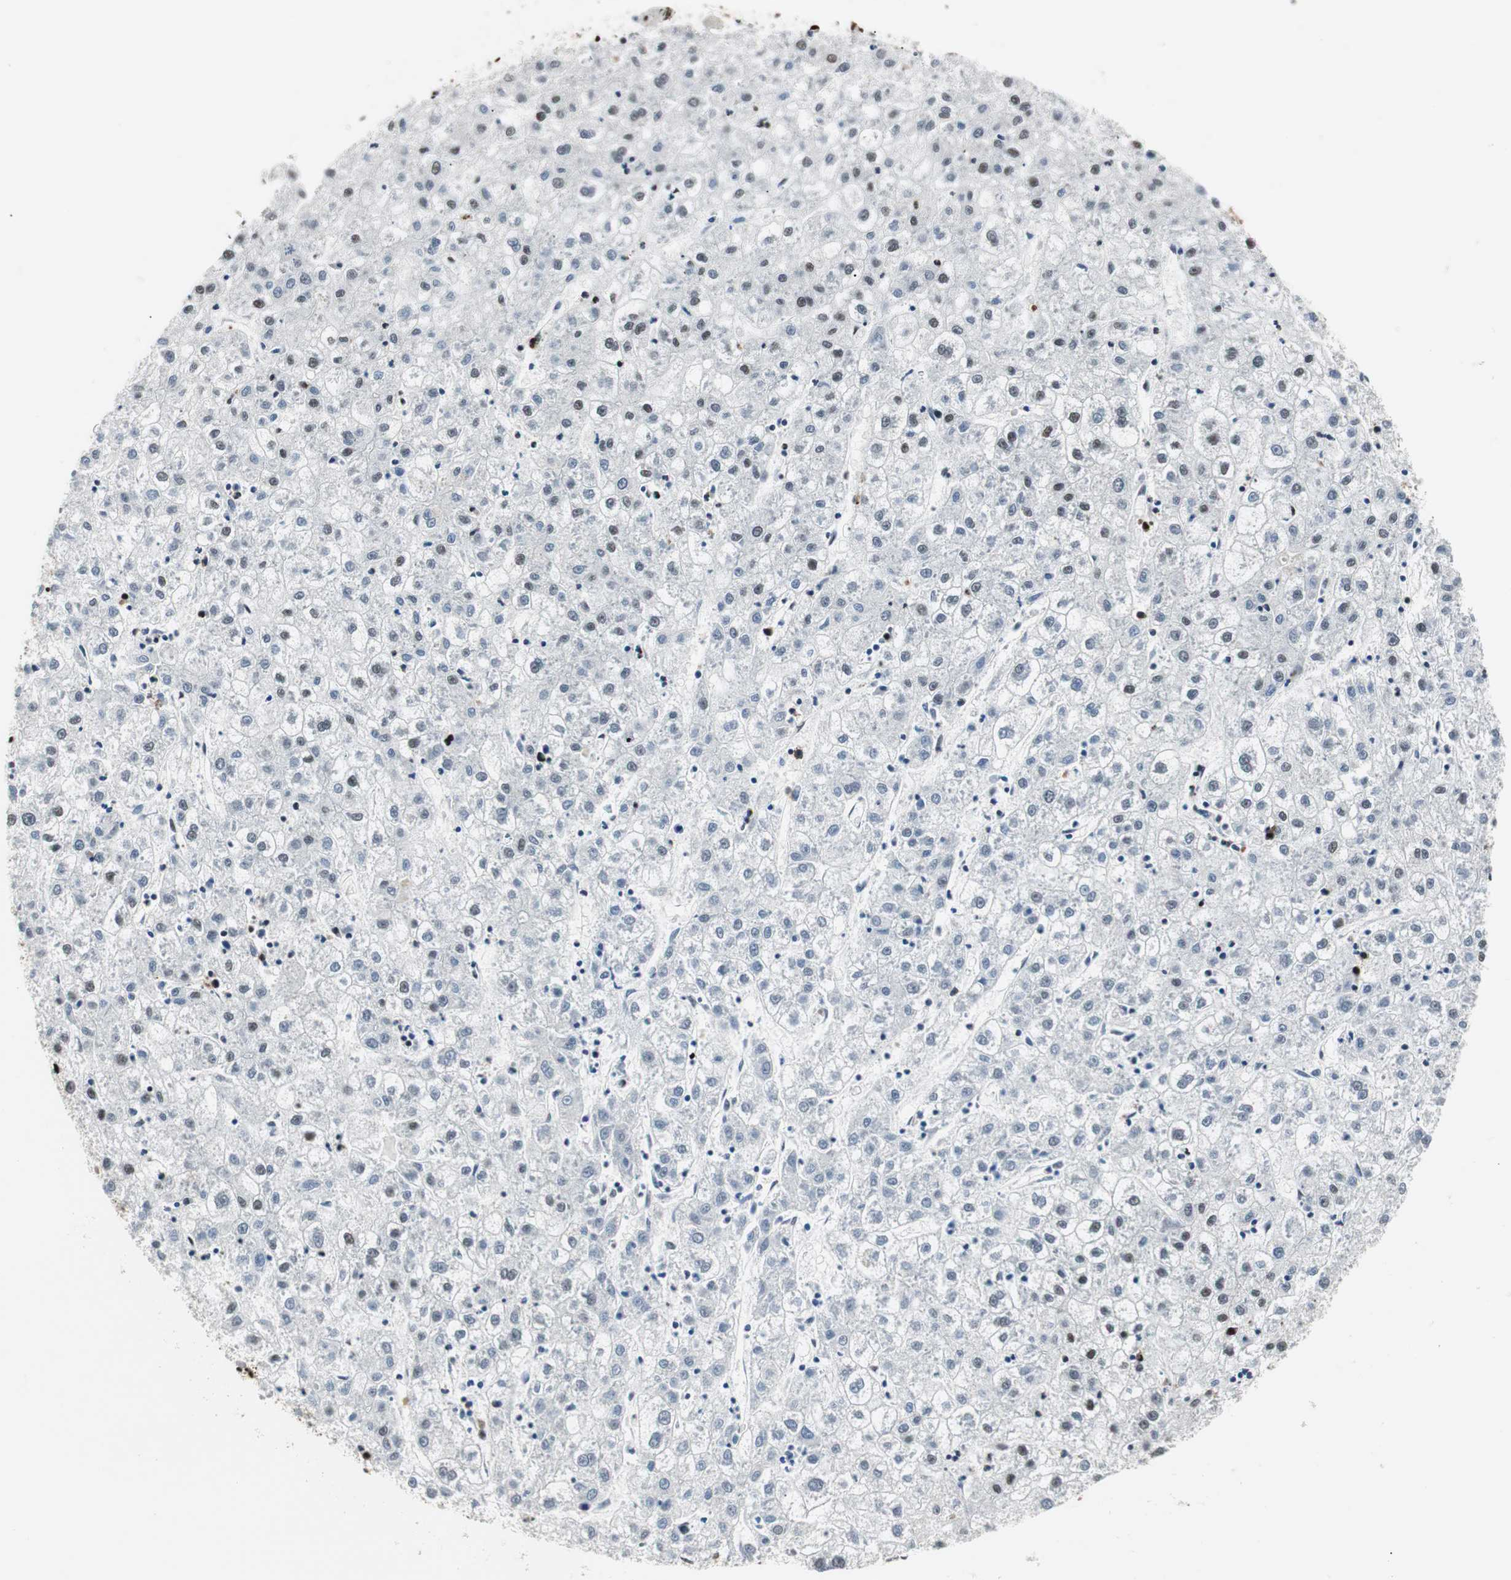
{"staining": {"intensity": "moderate", "quantity": "<25%", "location": "nuclear"}, "tissue": "liver cancer", "cell_type": "Tumor cells", "image_type": "cancer", "snomed": [{"axis": "morphology", "description": "Carcinoma, Hepatocellular, NOS"}, {"axis": "topography", "description": "Liver"}], "caption": "Liver cancer stained with a protein marker reveals moderate staining in tumor cells.", "gene": "MTA2", "patient": {"sex": "male", "age": 72}}